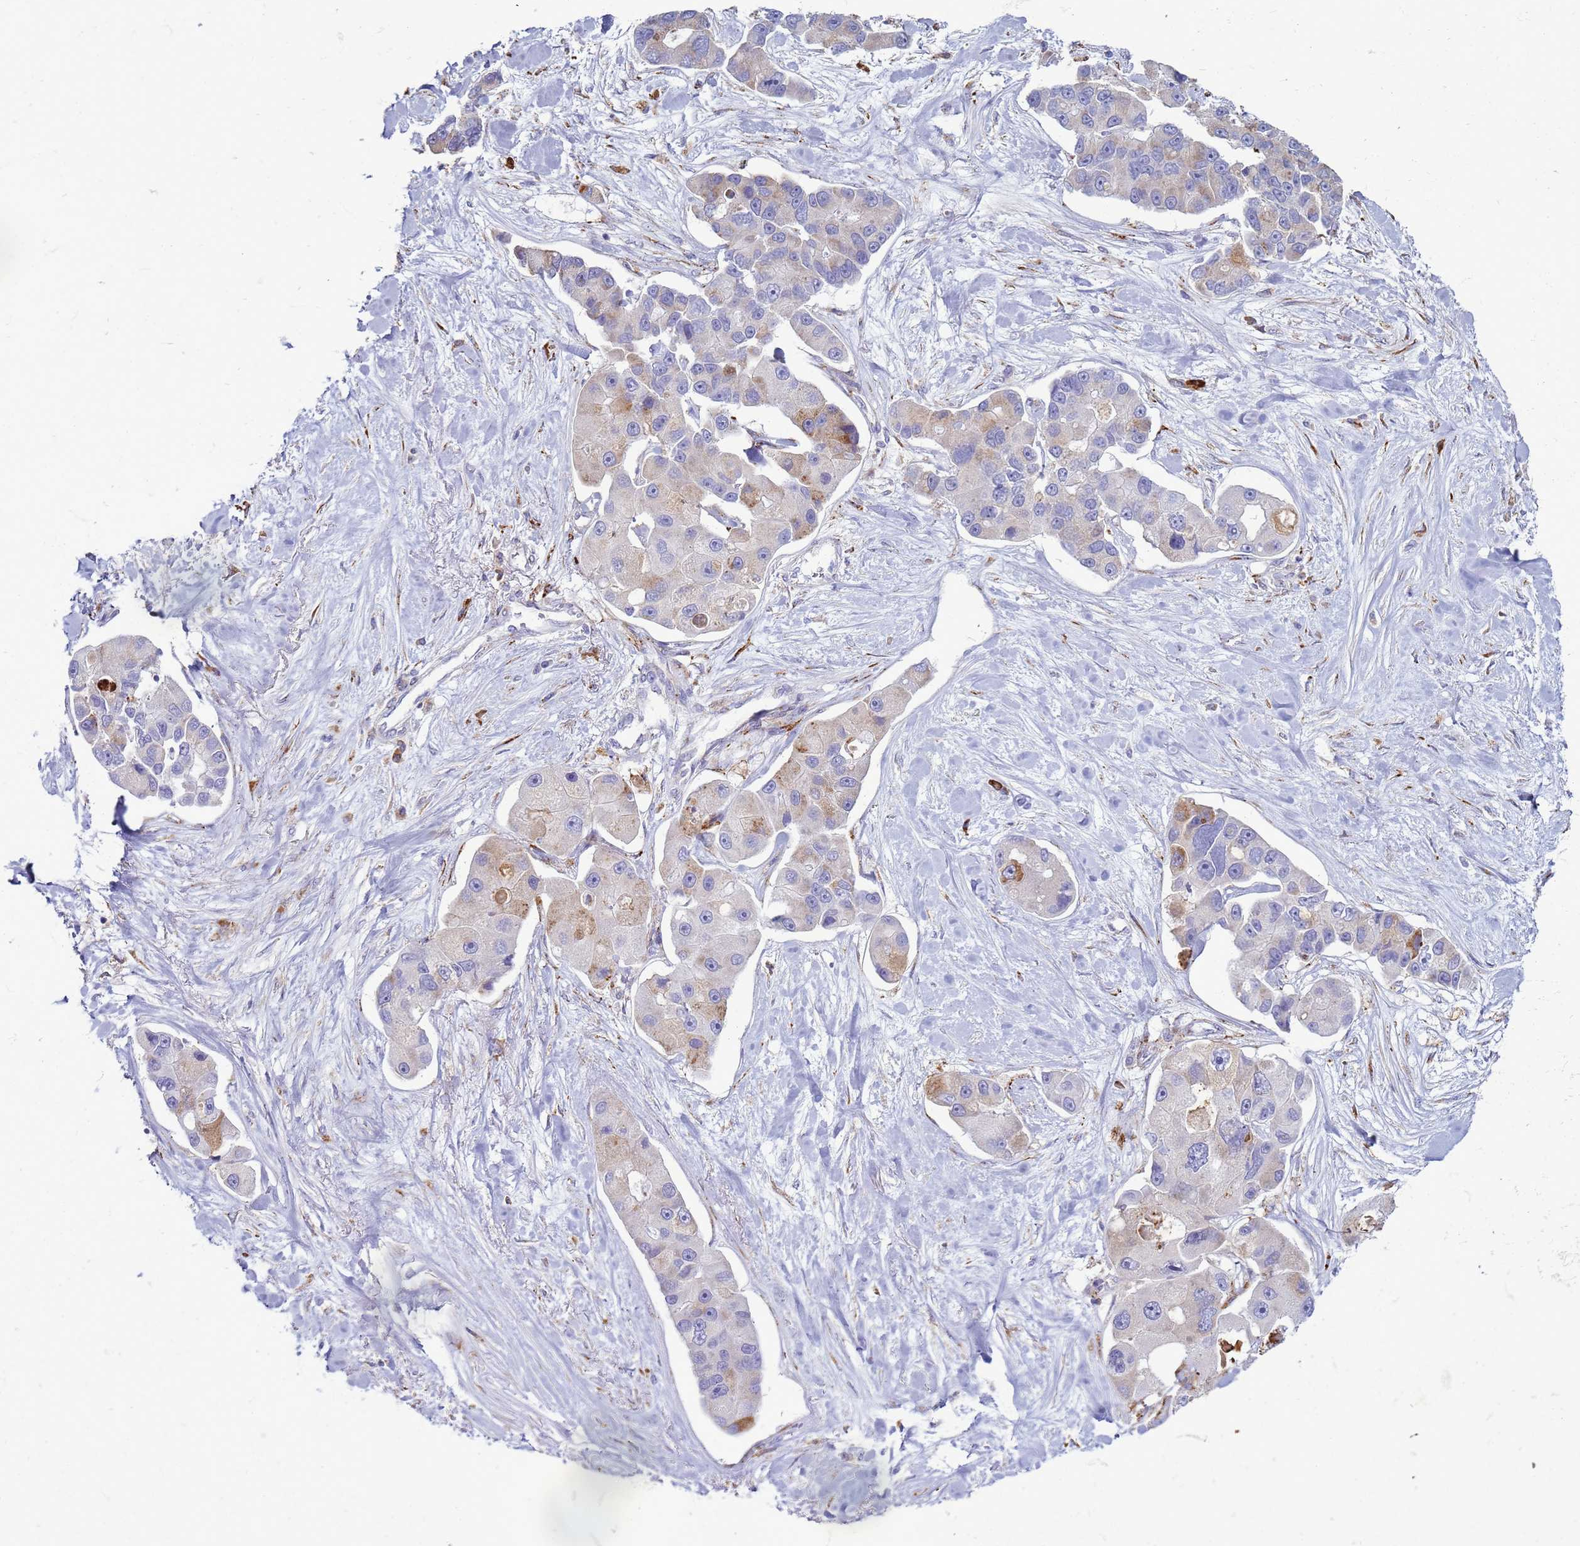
{"staining": {"intensity": "weak", "quantity": "<25%", "location": "cytoplasmic/membranous"}, "tissue": "lung cancer", "cell_type": "Tumor cells", "image_type": "cancer", "snomed": [{"axis": "morphology", "description": "Adenocarcinoma, NOS"}, {"axis": "topography", "description": "Lung"}], "caption": "A high-resolution image shows IHC staining of lung cancer (adenocarcinoma), which shows no significant staining in tumor cells.", "gene": "PDK3", "patient": {"sex": "female", "age": 54}}